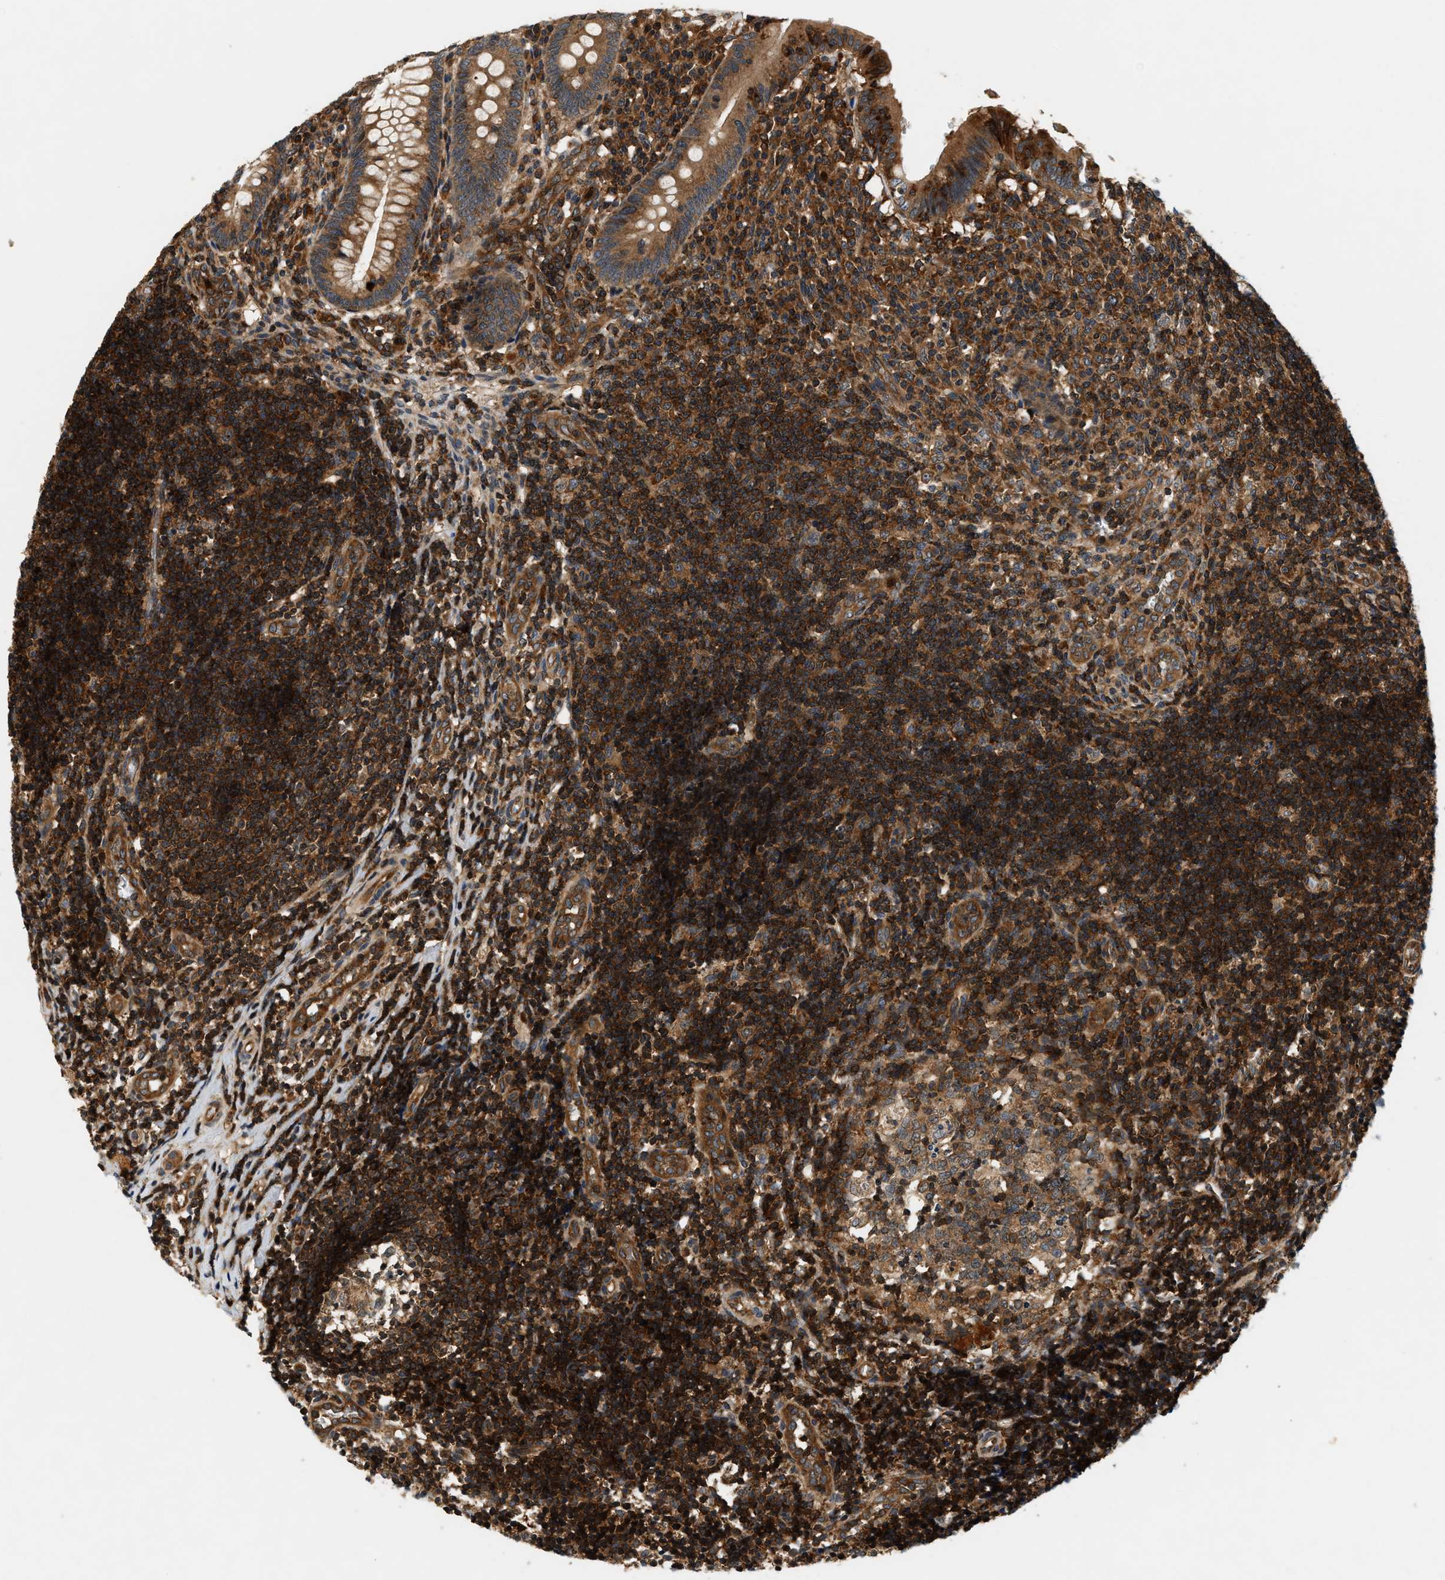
{"staining": {"intensity": "strong", "quantity": ">75%", "location": "cytoplasmic/membranous"}, "tissue": "appendix", "cell_type": "Glandular cells", "image_type": "normal", "snomed": [{"axis": "morphology", "description": "Normal tissue, NOS"}, {"axis": "topography", "description": "Appendix"}], "caption": "High-power microscopy captured an immunohistochemistry photomicrograph of normal appendix, revealing strong cytoplasmic/membranous positivity in approximately >75% of glandular cells.", "gene": "SAMD9", "patient": {"sex": "male", "age": 8}}